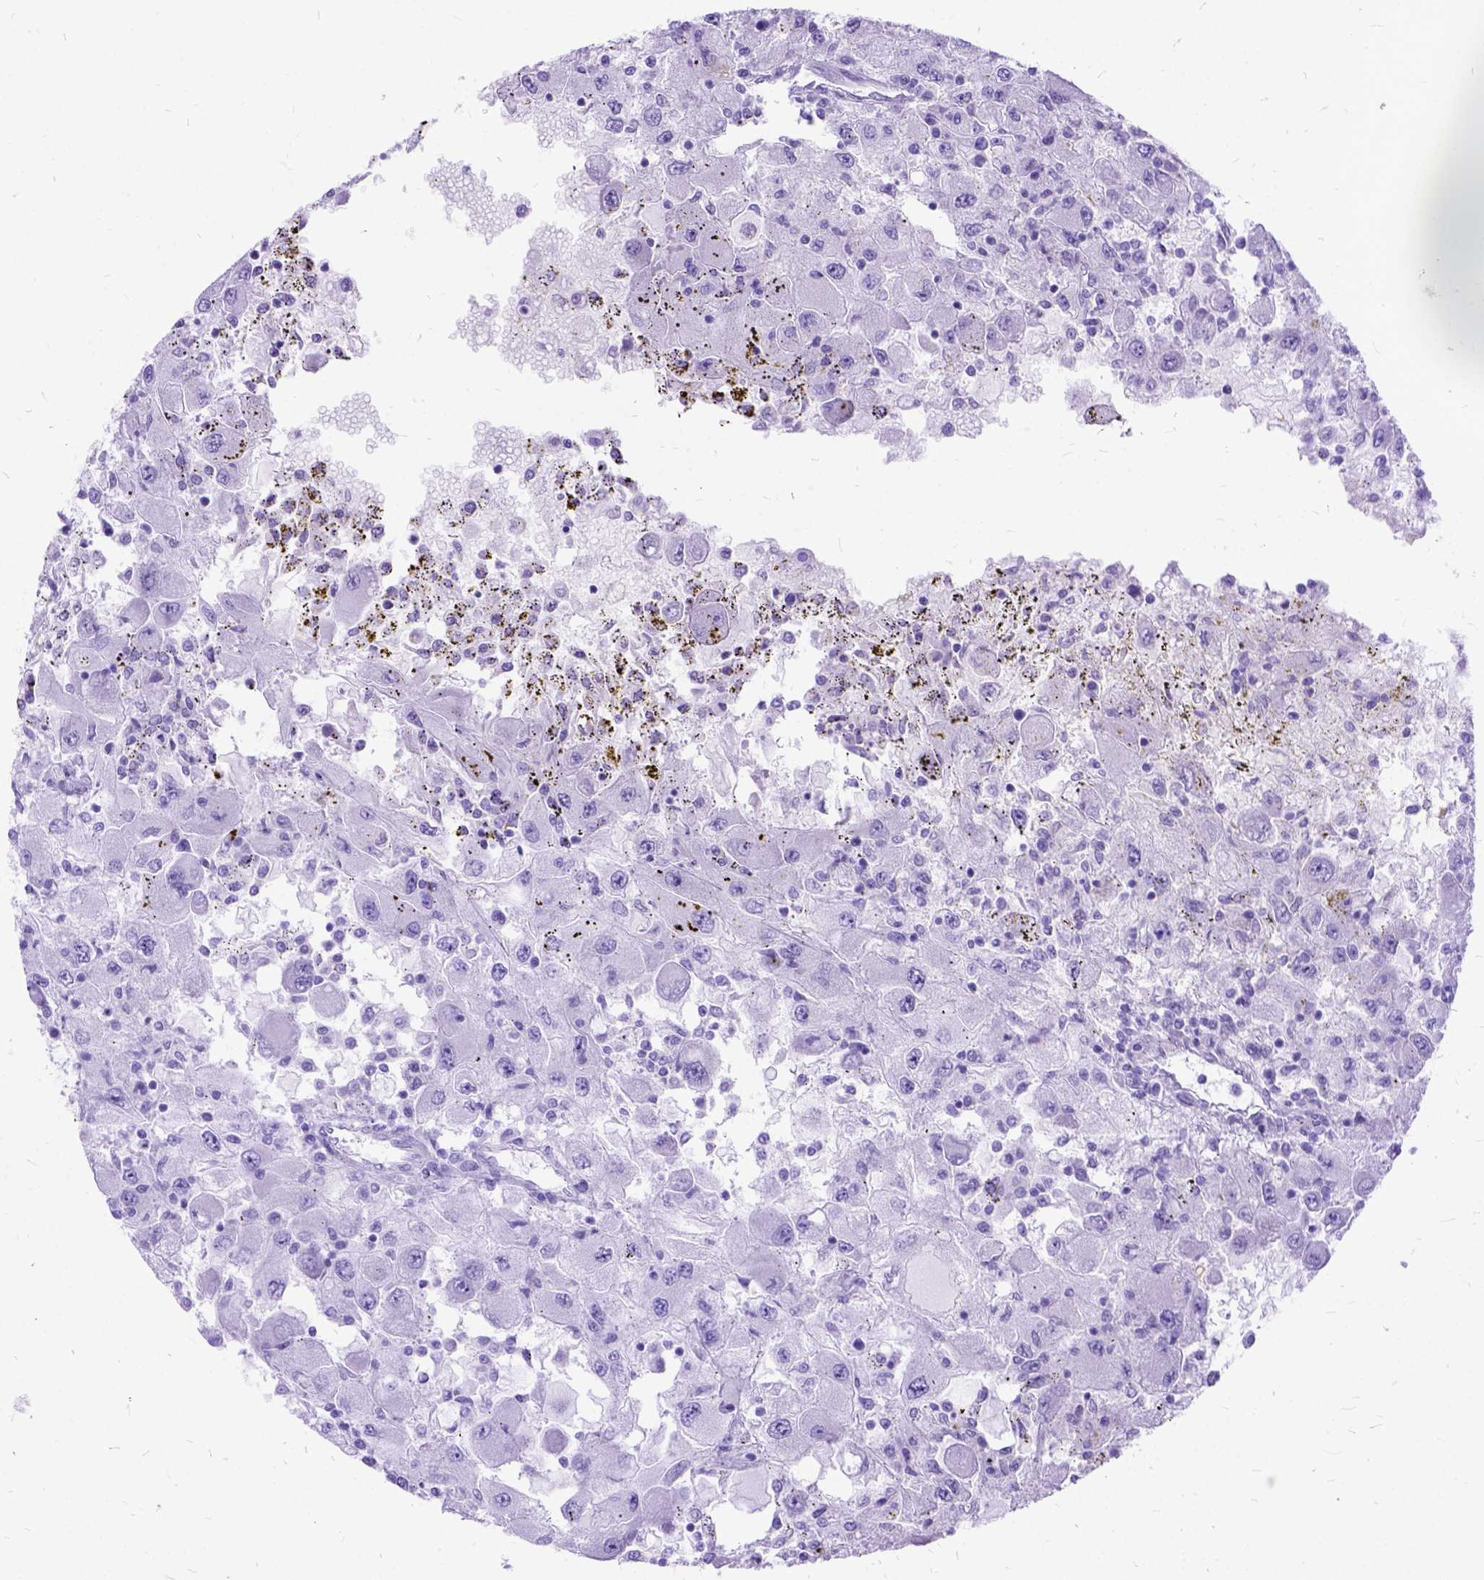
{"staining": {"intensity": "negative", "quantity": "none", "location": "none"}, "tissue": "renal cancer", "cell_type": "Tumor cells", "image_type": "cancer", "snomed": [{"axis": "morphology", "description": "Adenocarcinoma, NOS"}, {"axis": "topography", "description": "Kidney"}], "caption": "IHC of human adenocarcinoma (renal) demonstrates no positivity in tumor cells. The staining was performed using DAB to visualize the protein expression in brown, while the nuclei were stained in blue with hematoxylin (Magnification: 20x).", "gene": "DNAH2", "patient": {"sex": "female", "age": 67}}